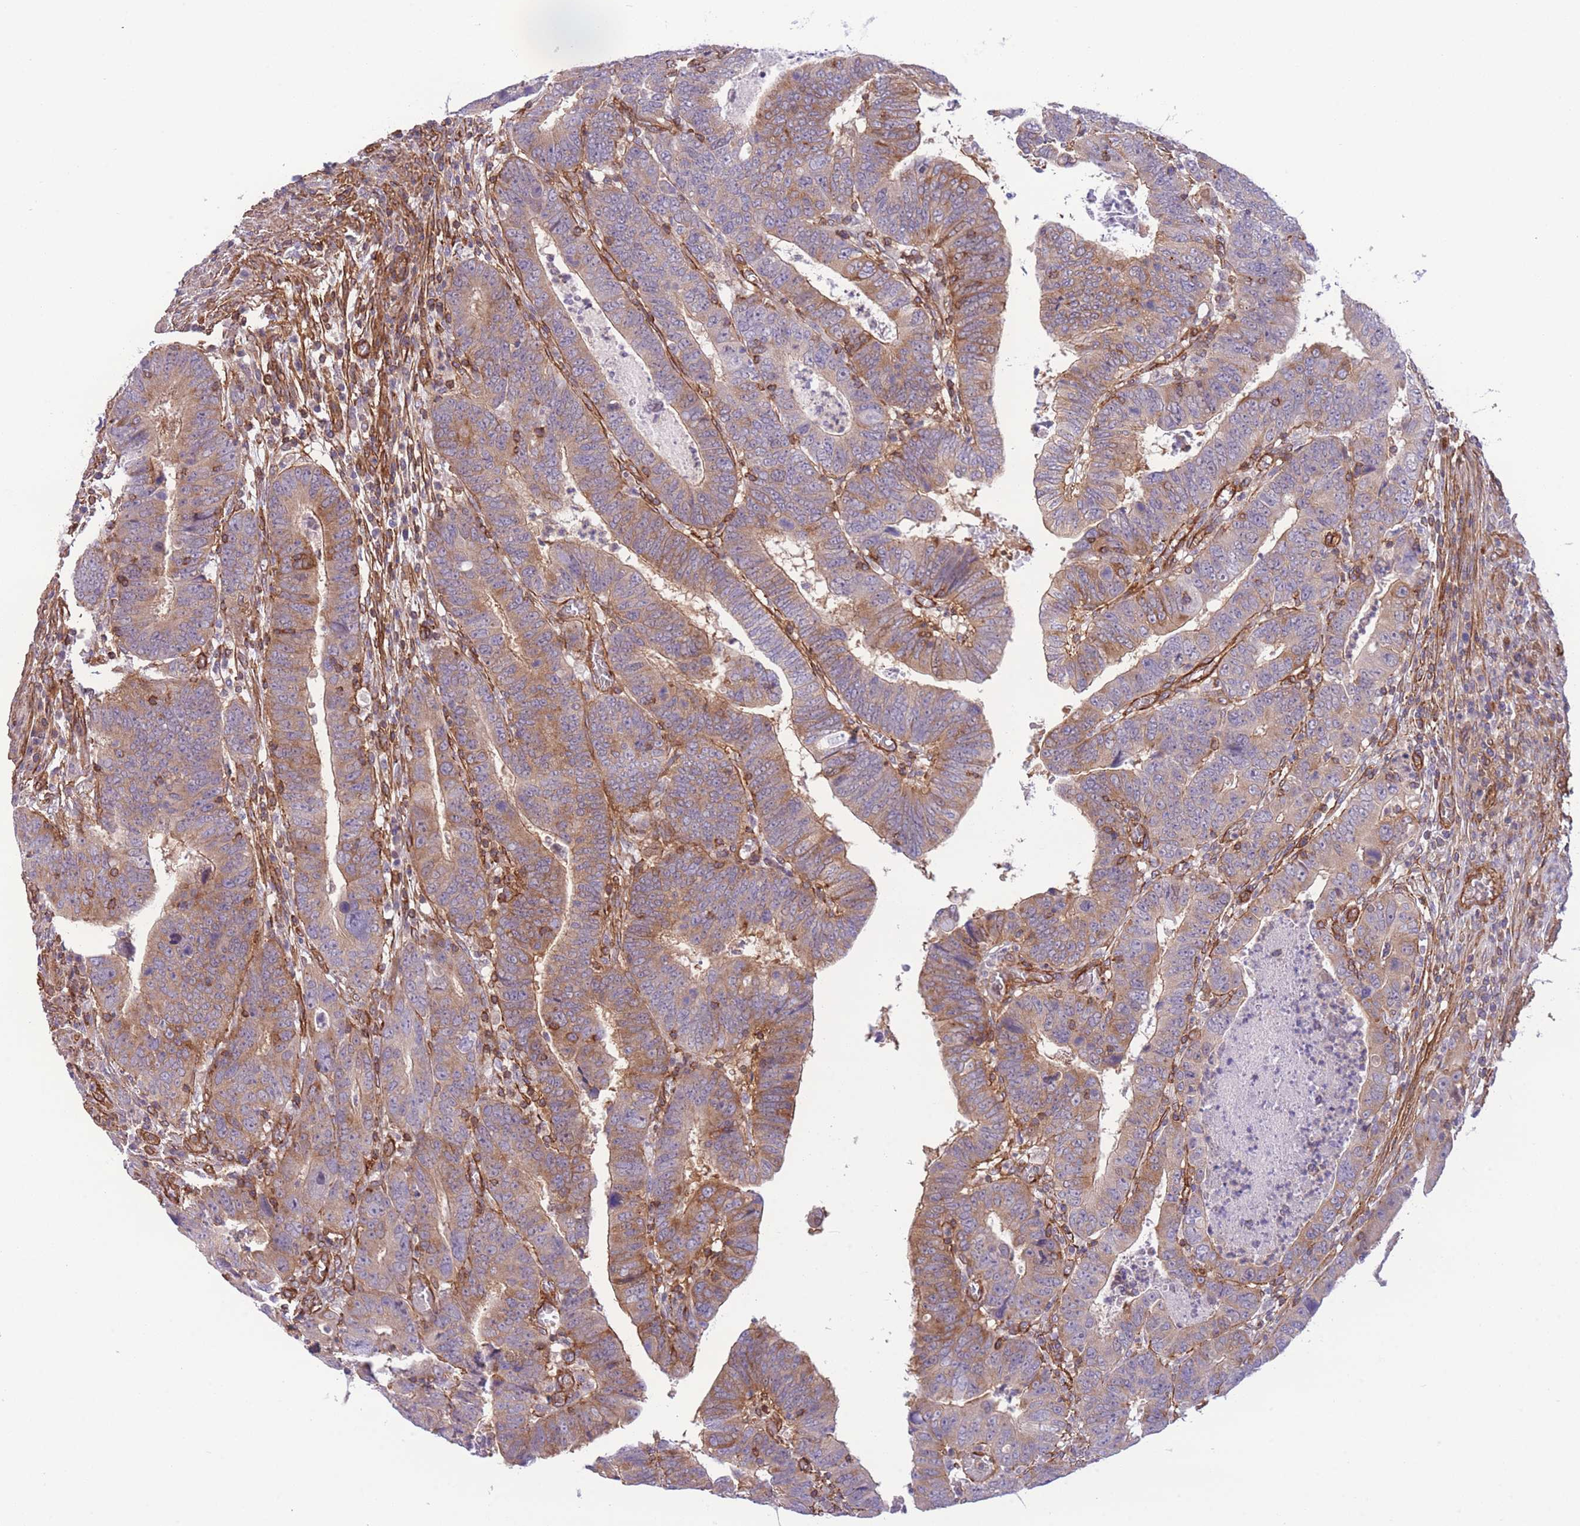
{"staining": {"intensity": "moderate", "quantity": ">75%", "location": "cytoplasmic/membranous"}, "tissue": "colorectal cancer", "cell_type": "Tumor cells", "image_type": "cancer", "snomed": [{"axis": "morphology", "description": "Normal tissue, NOS"}, {"axis": "morphology", "description": "Adenocarcinoma, NOS"}, {"axis": "topography", "description": "Rectum"}], "caption": "Immunohistochemistry (DAB (3,3'-diaminobenzidine)) staining of human adenocarcinoma (colorectal) reveals moderate cytoplasmic/membranous protein expression in about >75% of tumor cells.", "gene": "CDC25B", "patient": {"sex": "female", "age": 65}}